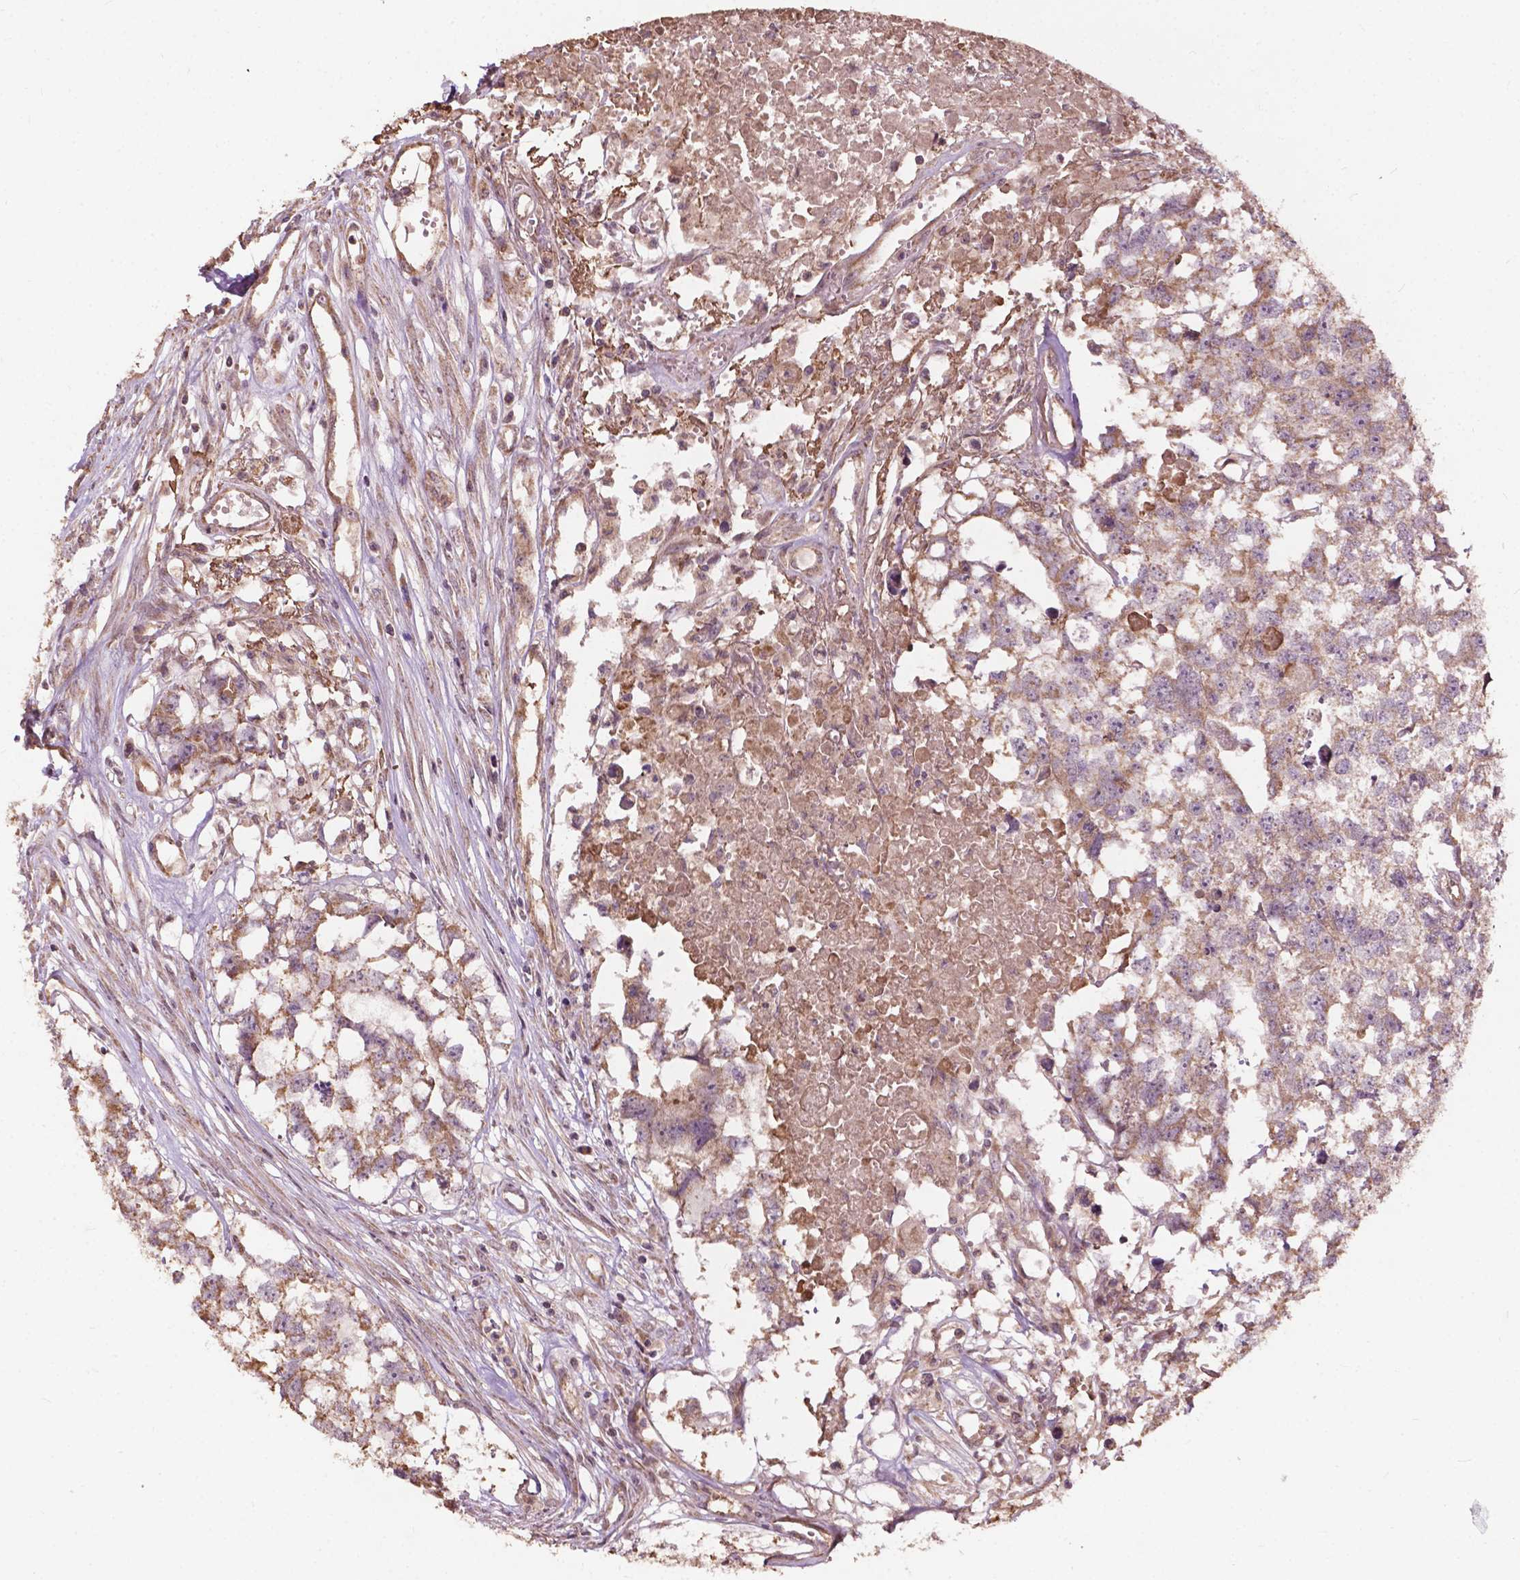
{"staining": {"intensity": "moderate", "quantity": "25%-75%", "location": "cytoplasmic/membranous"}, "tissue": "testis cancer", "cell_type": "Tumor cells", "image_type": "cancer", "snomed": [{"axis": "morphology", "description": "Carcinoma, Embryonal, NOS"}, {"axis": "morphology", "description": "Teratoma, malignant, NOS"}, {"axis": "topography", "description": "Testis"}], "caption": "This histopathology image demonstrates IHC staining of human testis cancer, with medium moderate cytoplasmic/membranous positivity in about 25%-75% of tumor cells.", "gene": "CDC42BPA", "patient": {"sex": "male", "age": 44}}